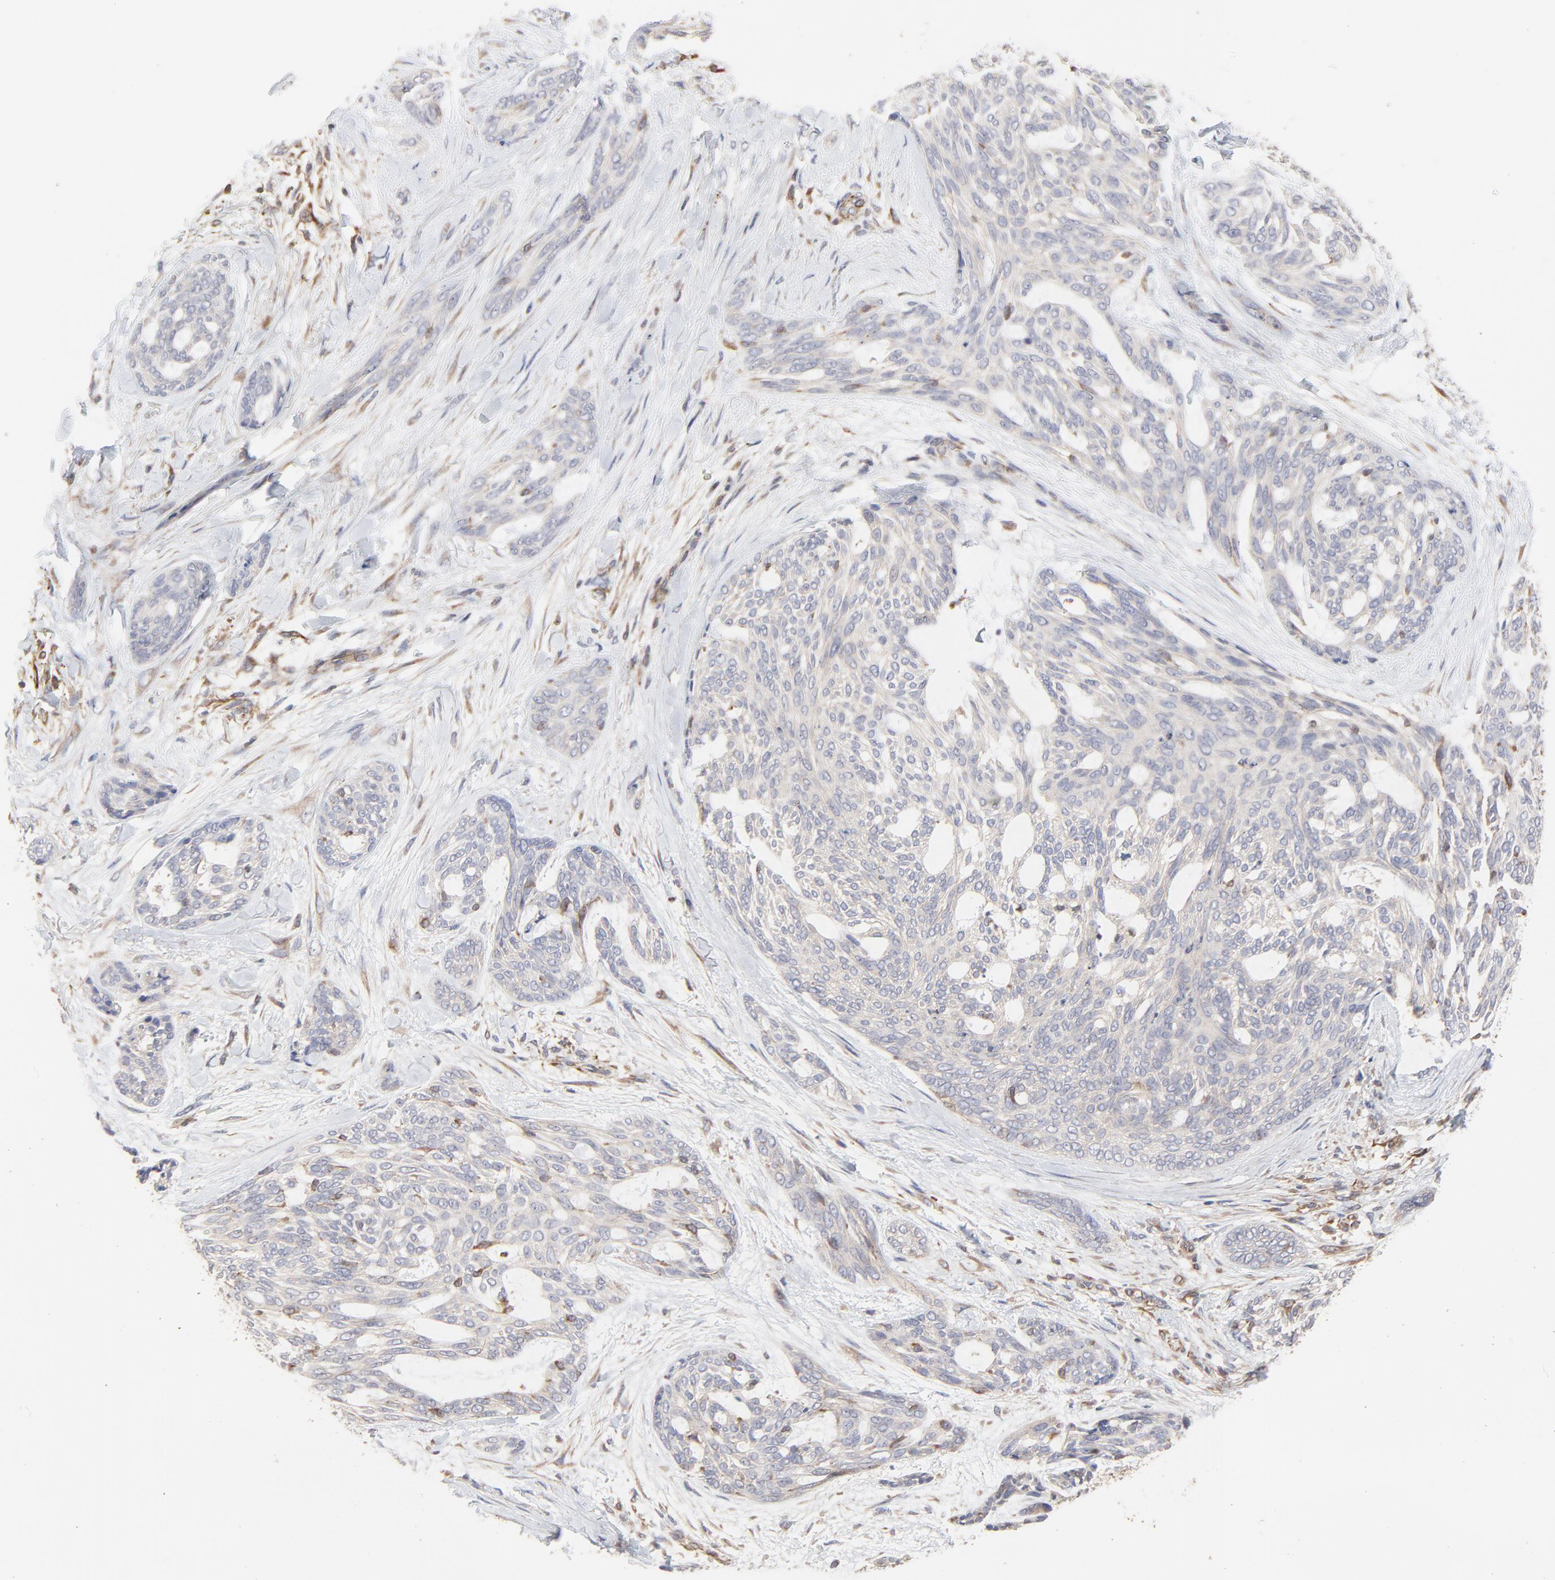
{"staining": {"intensity": "weak", "quantity": "25%-75%", "location": "cytoplasmic/membranous"}, "tissue": "skin cancer", "cell_type": "Tumor cells", "image_type": "cancer", "snomed": [{"axis": "morphology", "description": "Normal tissue, NOS"}, {"axis": "morphology", "description": "Basal cell carcinoma"}, {"axis": "topography", "description": "Skin"}], "caption": "IHC histopathology image of neoplastic tissue: skin cancer (basal cell carcinoma) stained using immunohistochemistry (IHC) shows low levels of weak protein expression localized specifically in the cytoplasmic/membranous of tumor cells, appearing as a cytoplasmic/membranous brown color.", "gene": "RAB9A", "patient": {"sex": "female", "age": 71}}